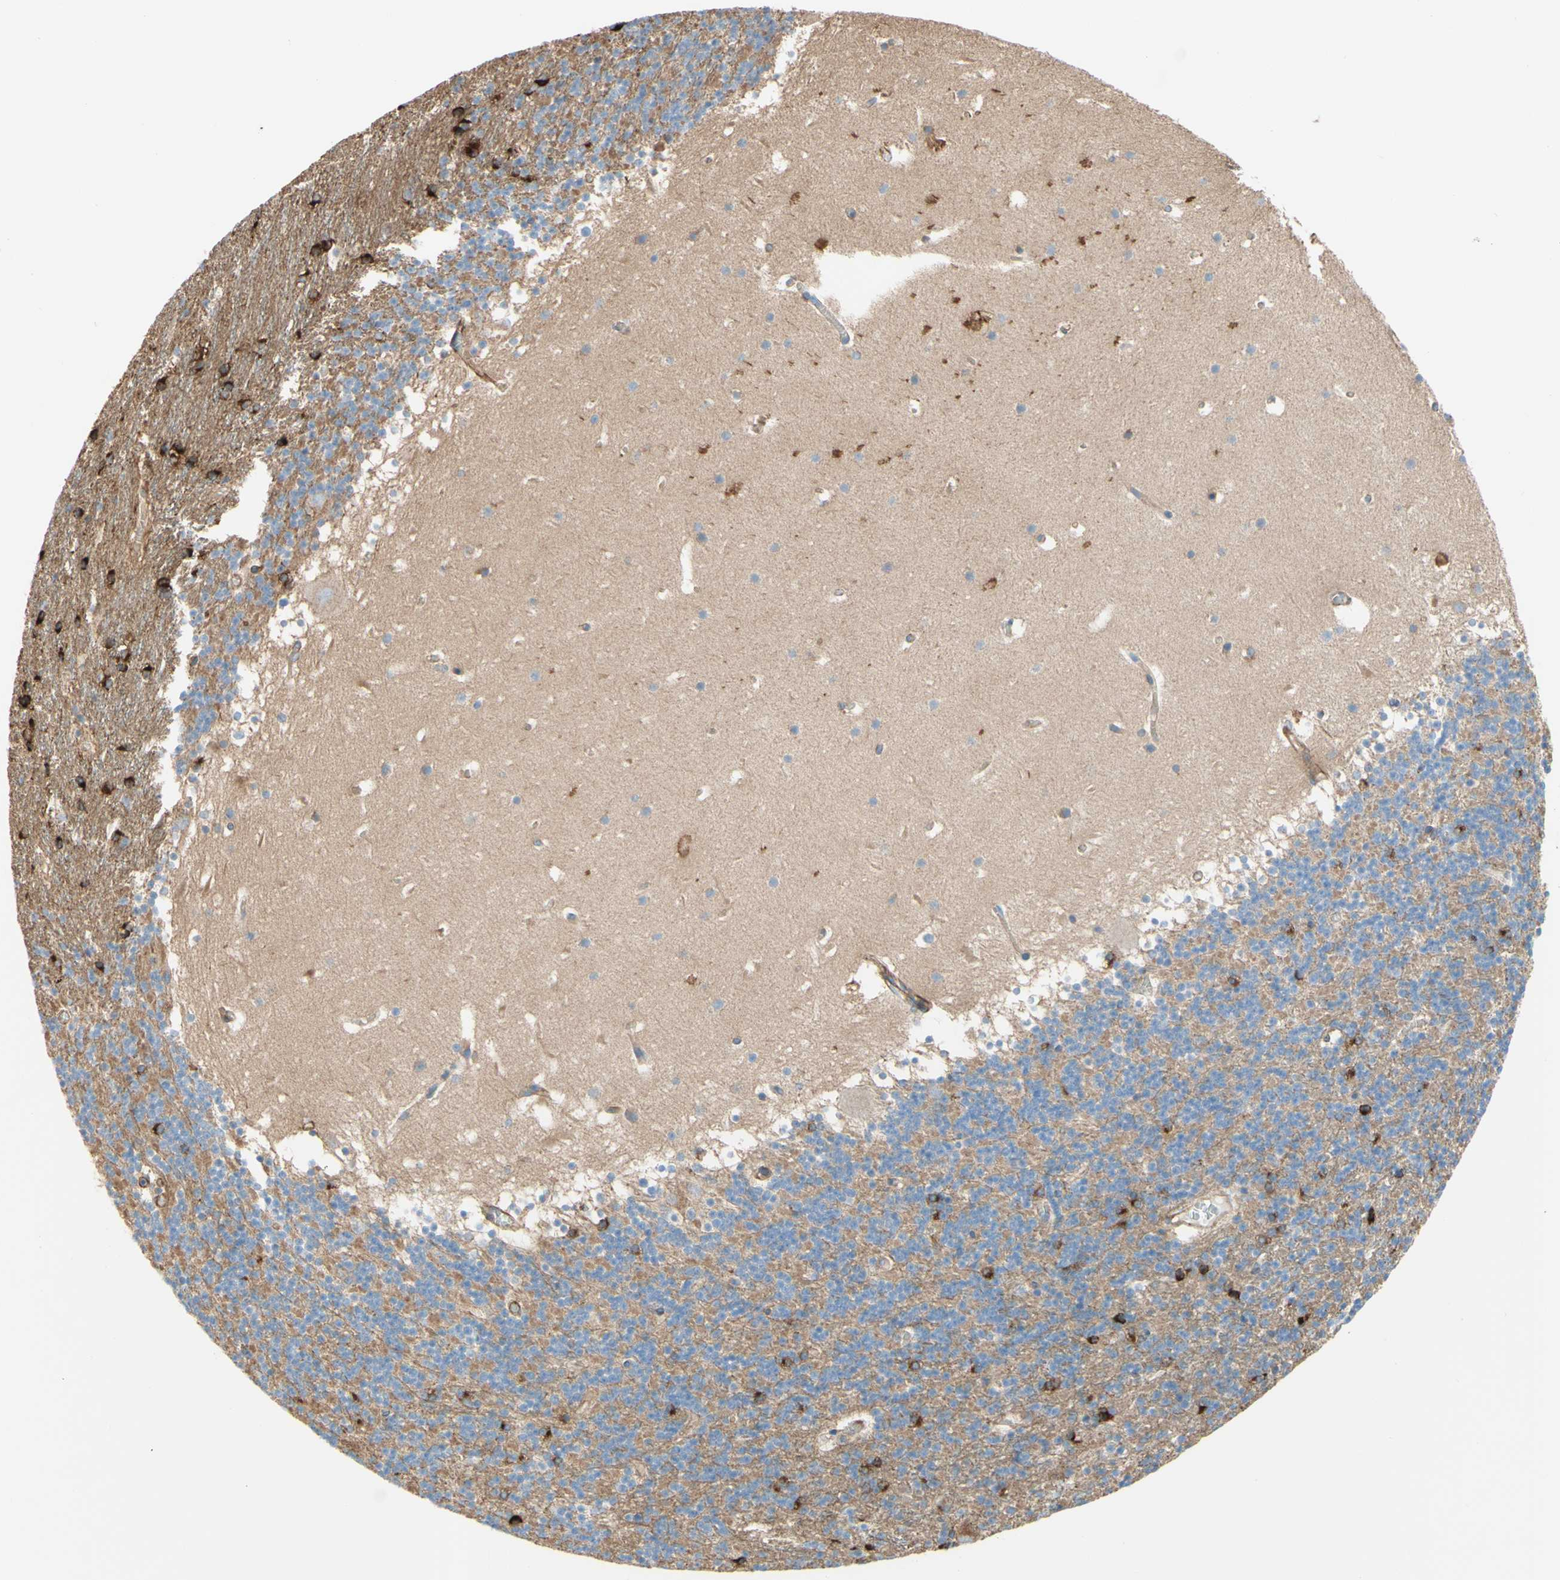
{"staining": {"intensity": "strong", "quantity": "<25%", "location": "cytoplasmic/membranous"}, "tissue": "cerebellum", "cell_type": "Cells in granular layer", "image_type": "normal", "snomed": [{"axis": "morphology", "description": "Normal tissue, NOS"}, {"axis": "topography", "description": "Cerebellum"}], "caption": "This image reveals immunohistochemistry (IHC) staining of unremarkable cerebellum, with medium strong cytoplasmic/membranous positivity in approximately <25% of cells in granular layer.", "gene": "ENDOD1", "patient": {"sex": "male", "age": 45}}